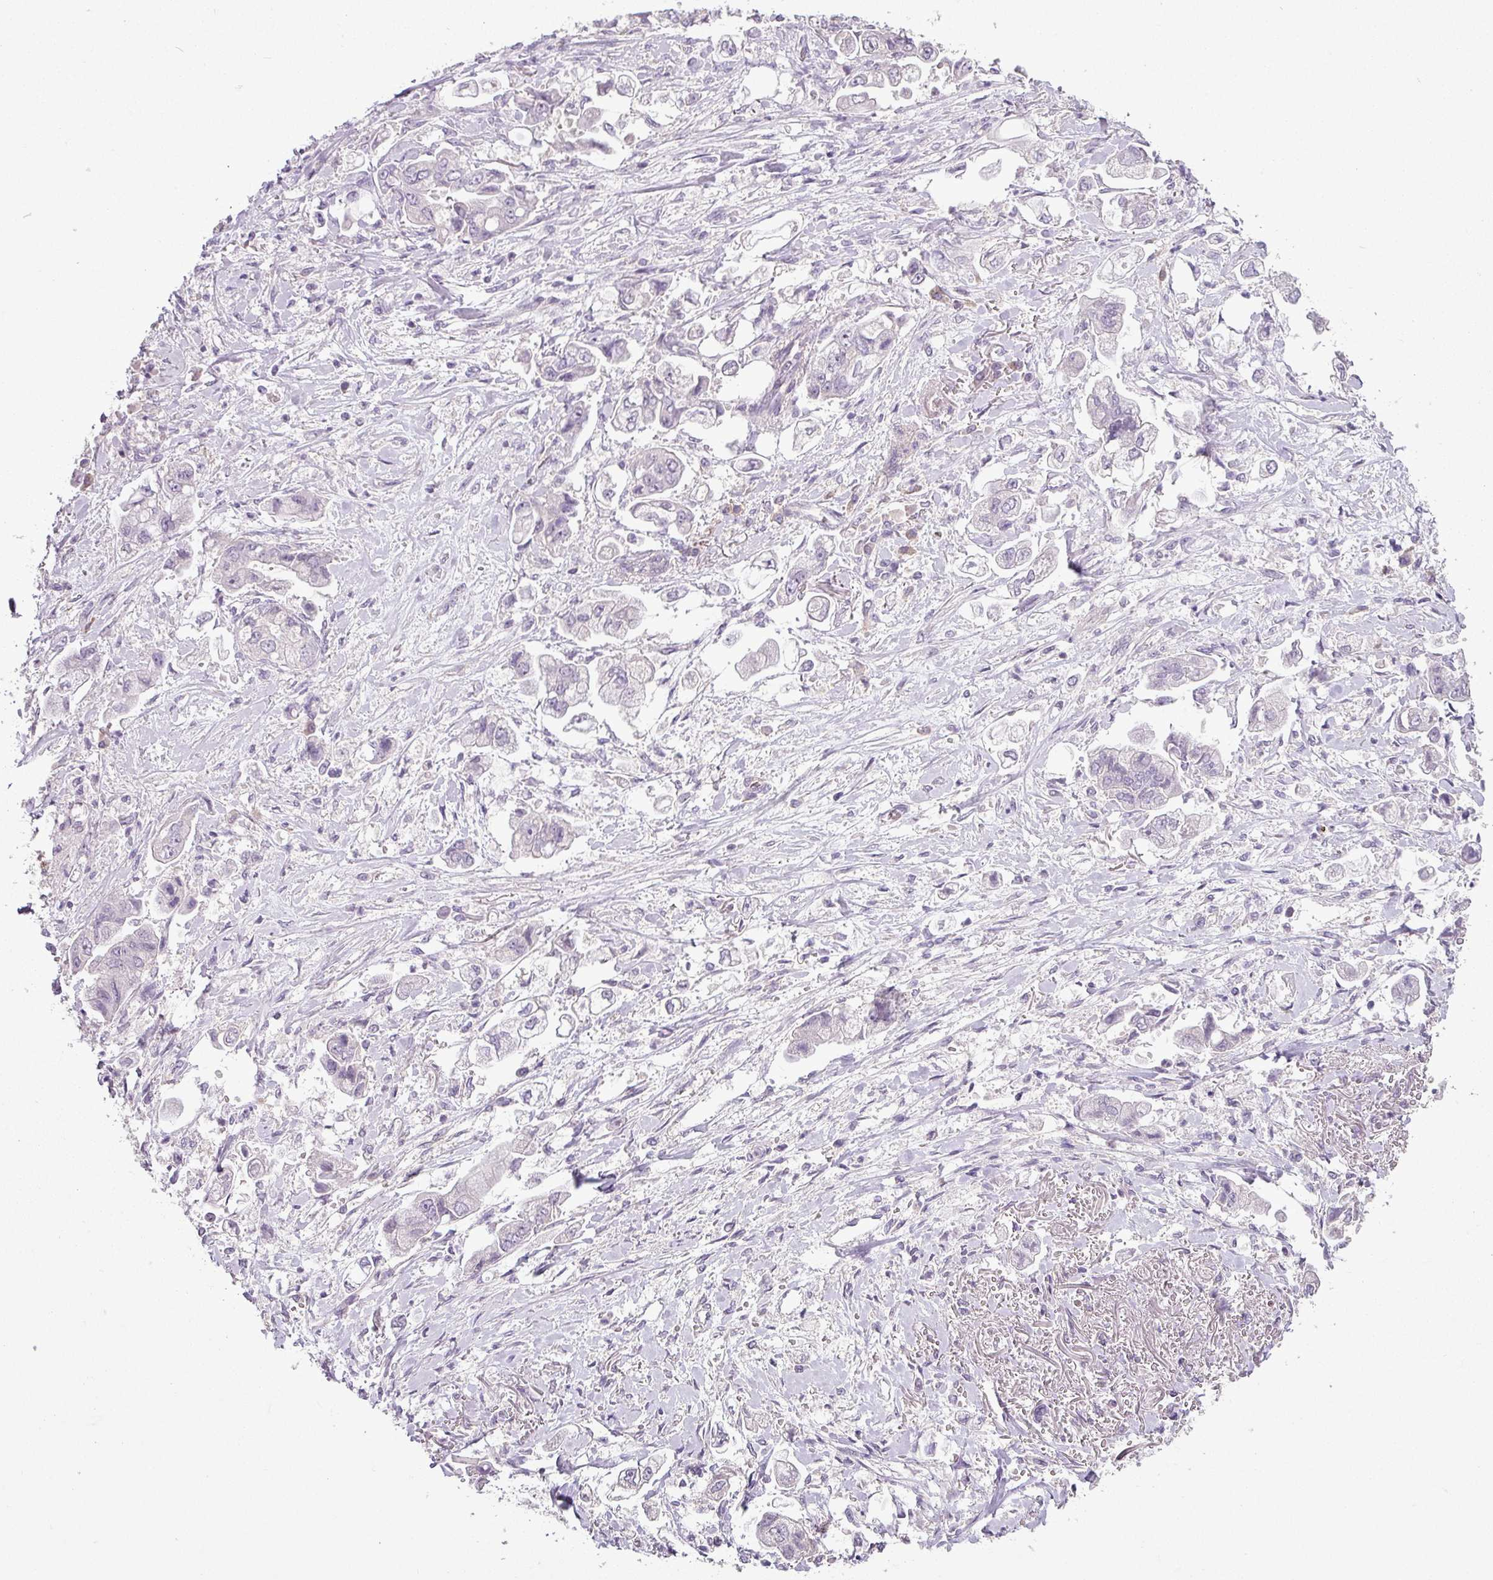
{"staining": {"intensity": "negative", "quantity": "none", "location": "none"}, "tissue": "stomach cancer", "cell_type": "Tumor cells", "image_type": "cancer", "snomed": [{"axis": "morphology", "description": "Adenocarcinoma, NOS"}, {"axis": "topography", "description": "Stomach"}], "caption": "Tumor cells are negative for brown protein staining in stomach cancer (adenocarcinoma).", "gene": "LY9", "patient": {"sex": "male", "age": 62}}